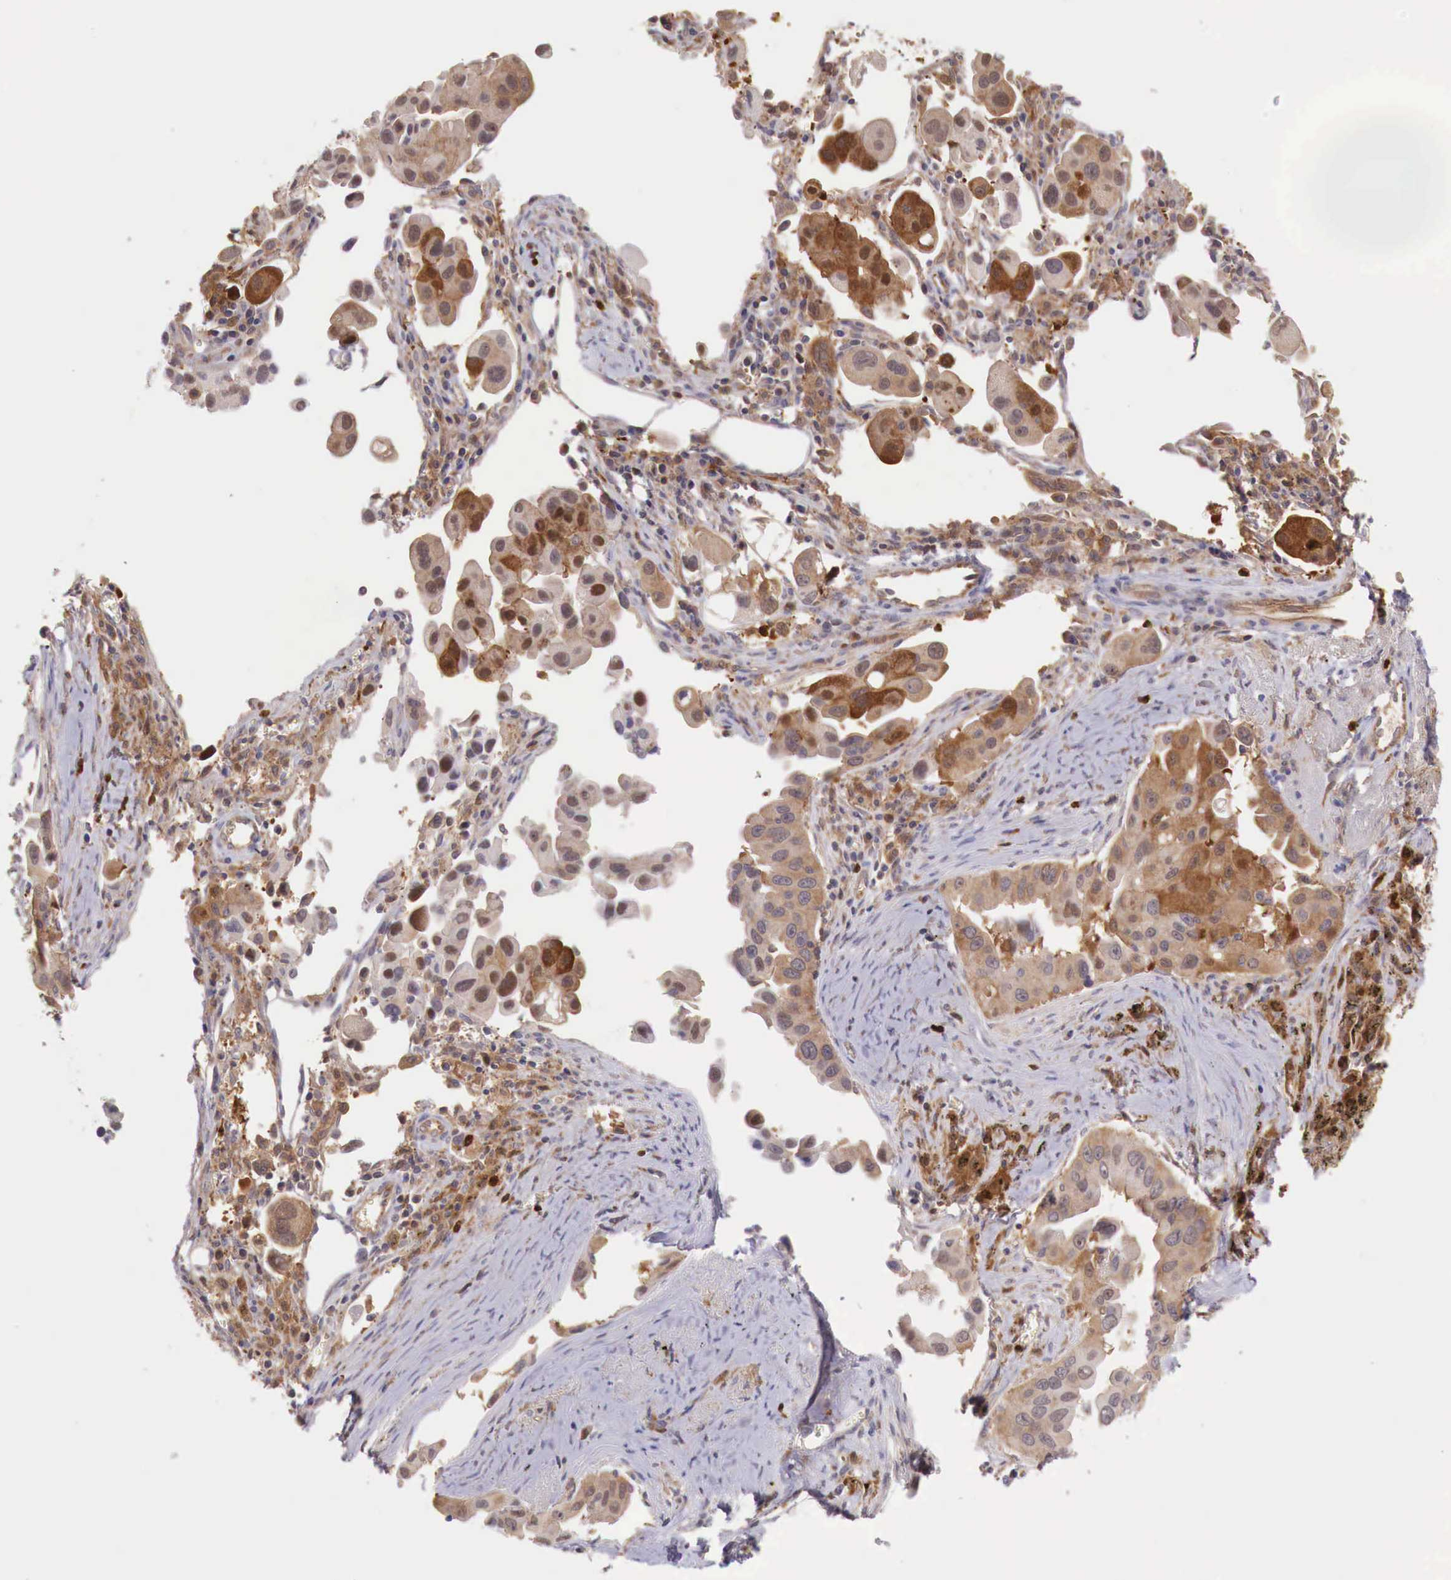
{"staining": {"intensity": "moderate", "quantity": ">75%", "location": "cytoplasmic/membranous"}, "tissue": "lung cancer", "cell_type": "Tumor cells", "image_type": "cancer", "snomed": [{"axis": "morphology", "description": "Adenocarcinoma, NOS"}, {"axis": "topography", "description": "Lung"}], "caption": "Immunohistochemical staining of lung cancer (adenocarcinoma) displays medium levels of moderate cytoplasmic/membranous protein expression in approximately >75% of tumor cells.", "gene": "GAB2", "patient": {"sex": "male", "age": 68}}